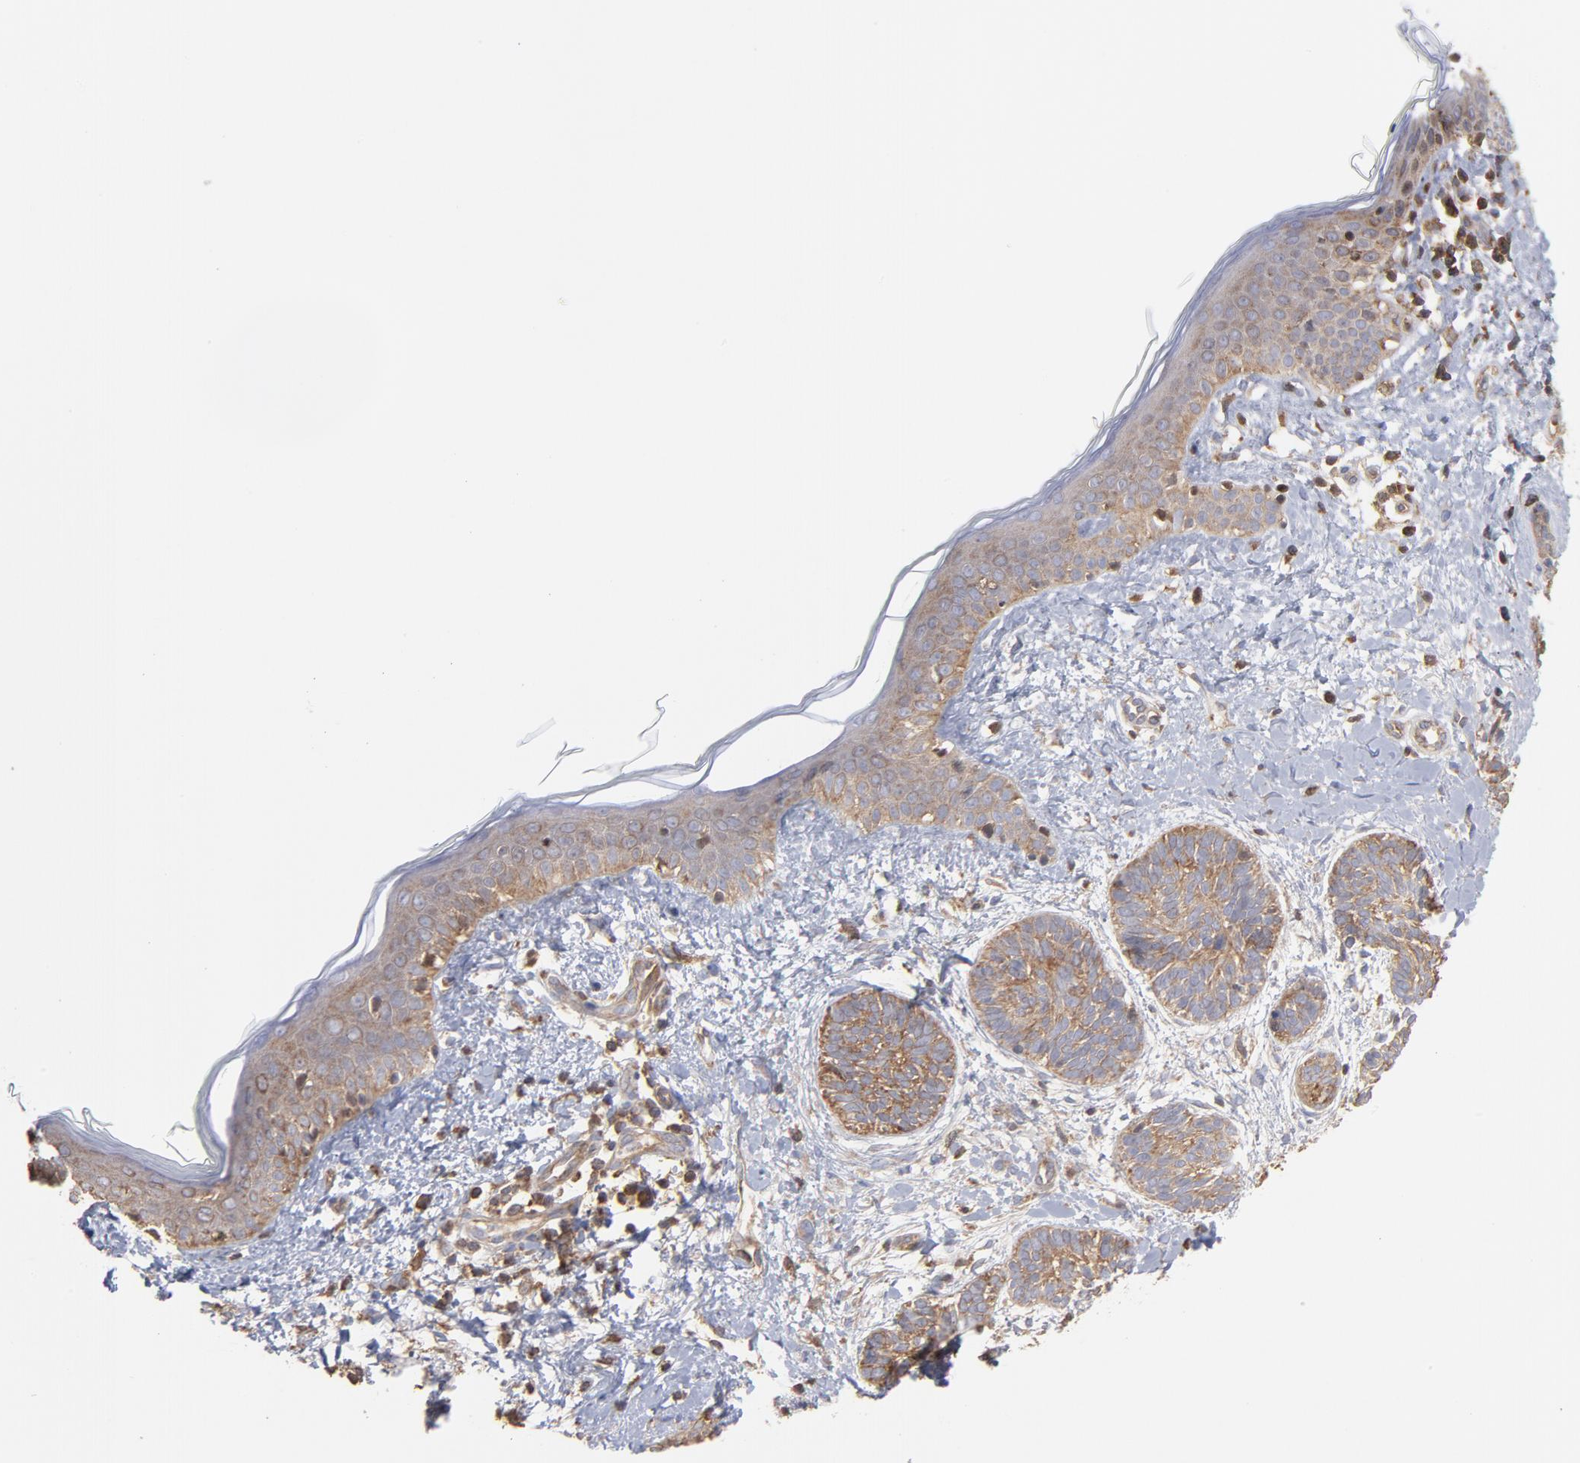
{"staining": {"intensity": "weak", "quantity": ">75%", "location": "cytoplasmic/membranous"}, "tissue": "skin cancer", "cell_type": "Tumor cells", "image_type": "cancer", "snomed": [{"axis": "morphology", "description": "Normal tissue, NOS"}, {"axis": "morphology", "description": "Basal cell carcinoma"}, {"axis": "topography", "description": "Skin"}], "caption": "Skin cancer stained with DAB (3,3'-diaminobenzidine) immunohistochemistry demonstrates low levels of weak cytoplasmic/membranous expression in approximately >75% of tumor cells. (IHC, brightfield microscopy, high magnification).", "gene": "MAPRE1", "patient": {"sex": "male", "age": 63}}